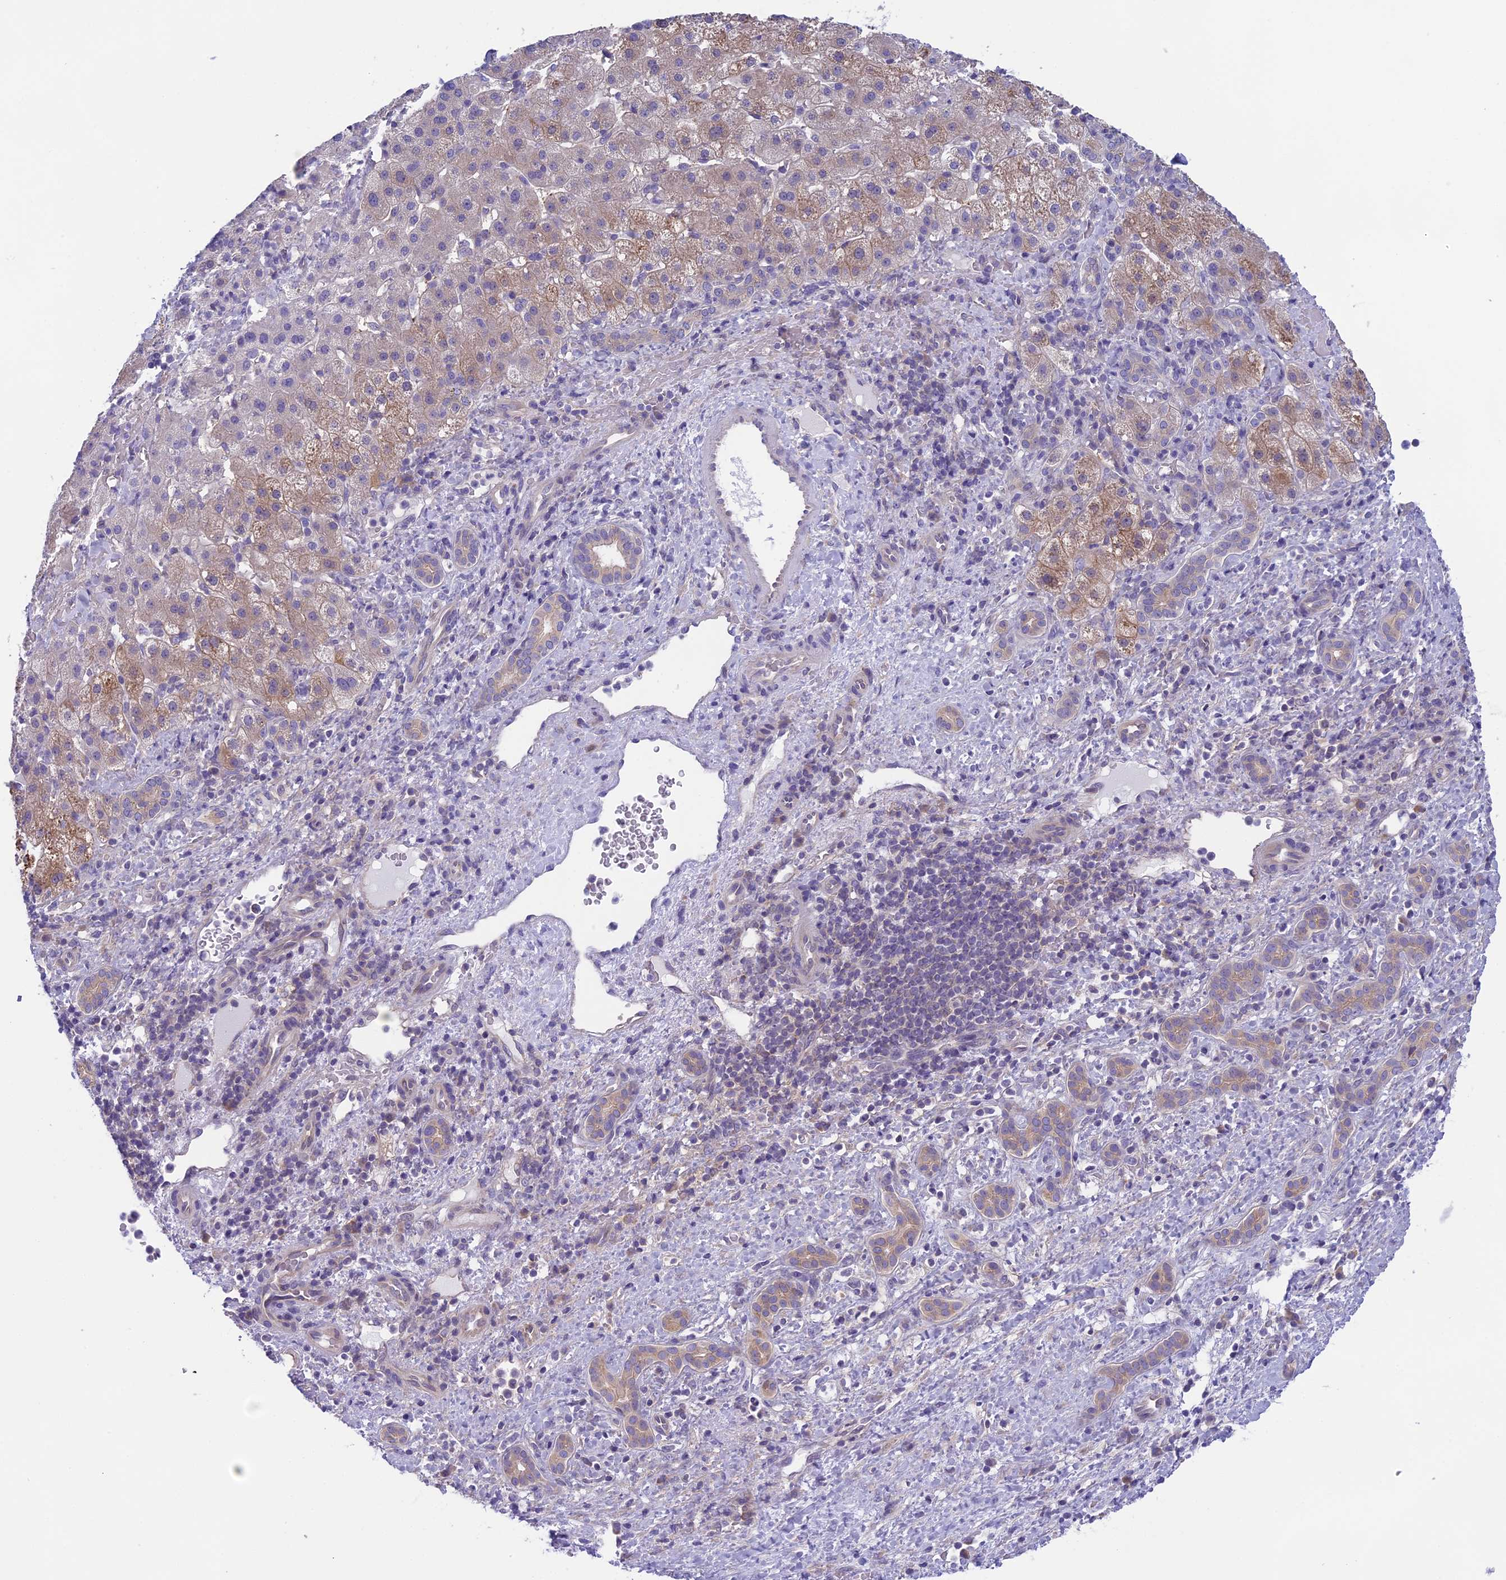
{"staining": {"intensity": "moderate", "quantity": "<25%", "location": "cytoplasmic/membranous"}, "tissue": "liver cancer", "cell_type": "Tumor cells", "image_type": "cancer", "snomed": [{"axis": "morphology", "description": "Normal tissue, NOS"}, {"axis": "morphology", "description": "Carcinoma, Hepatocellular, NOS"}, {"axis": "topography", "description": "Liver"}], "caption": "A brown stain shows moderate cytoplasmic/membranous positivity of a protein in human liver hepatocellular carcinoma tumor cells. The protein of interest is shown in brown color, while the nuclei are stained blue.", "gene": "ARHGEF37", "patient": {"sex": "male", "age": 57}}